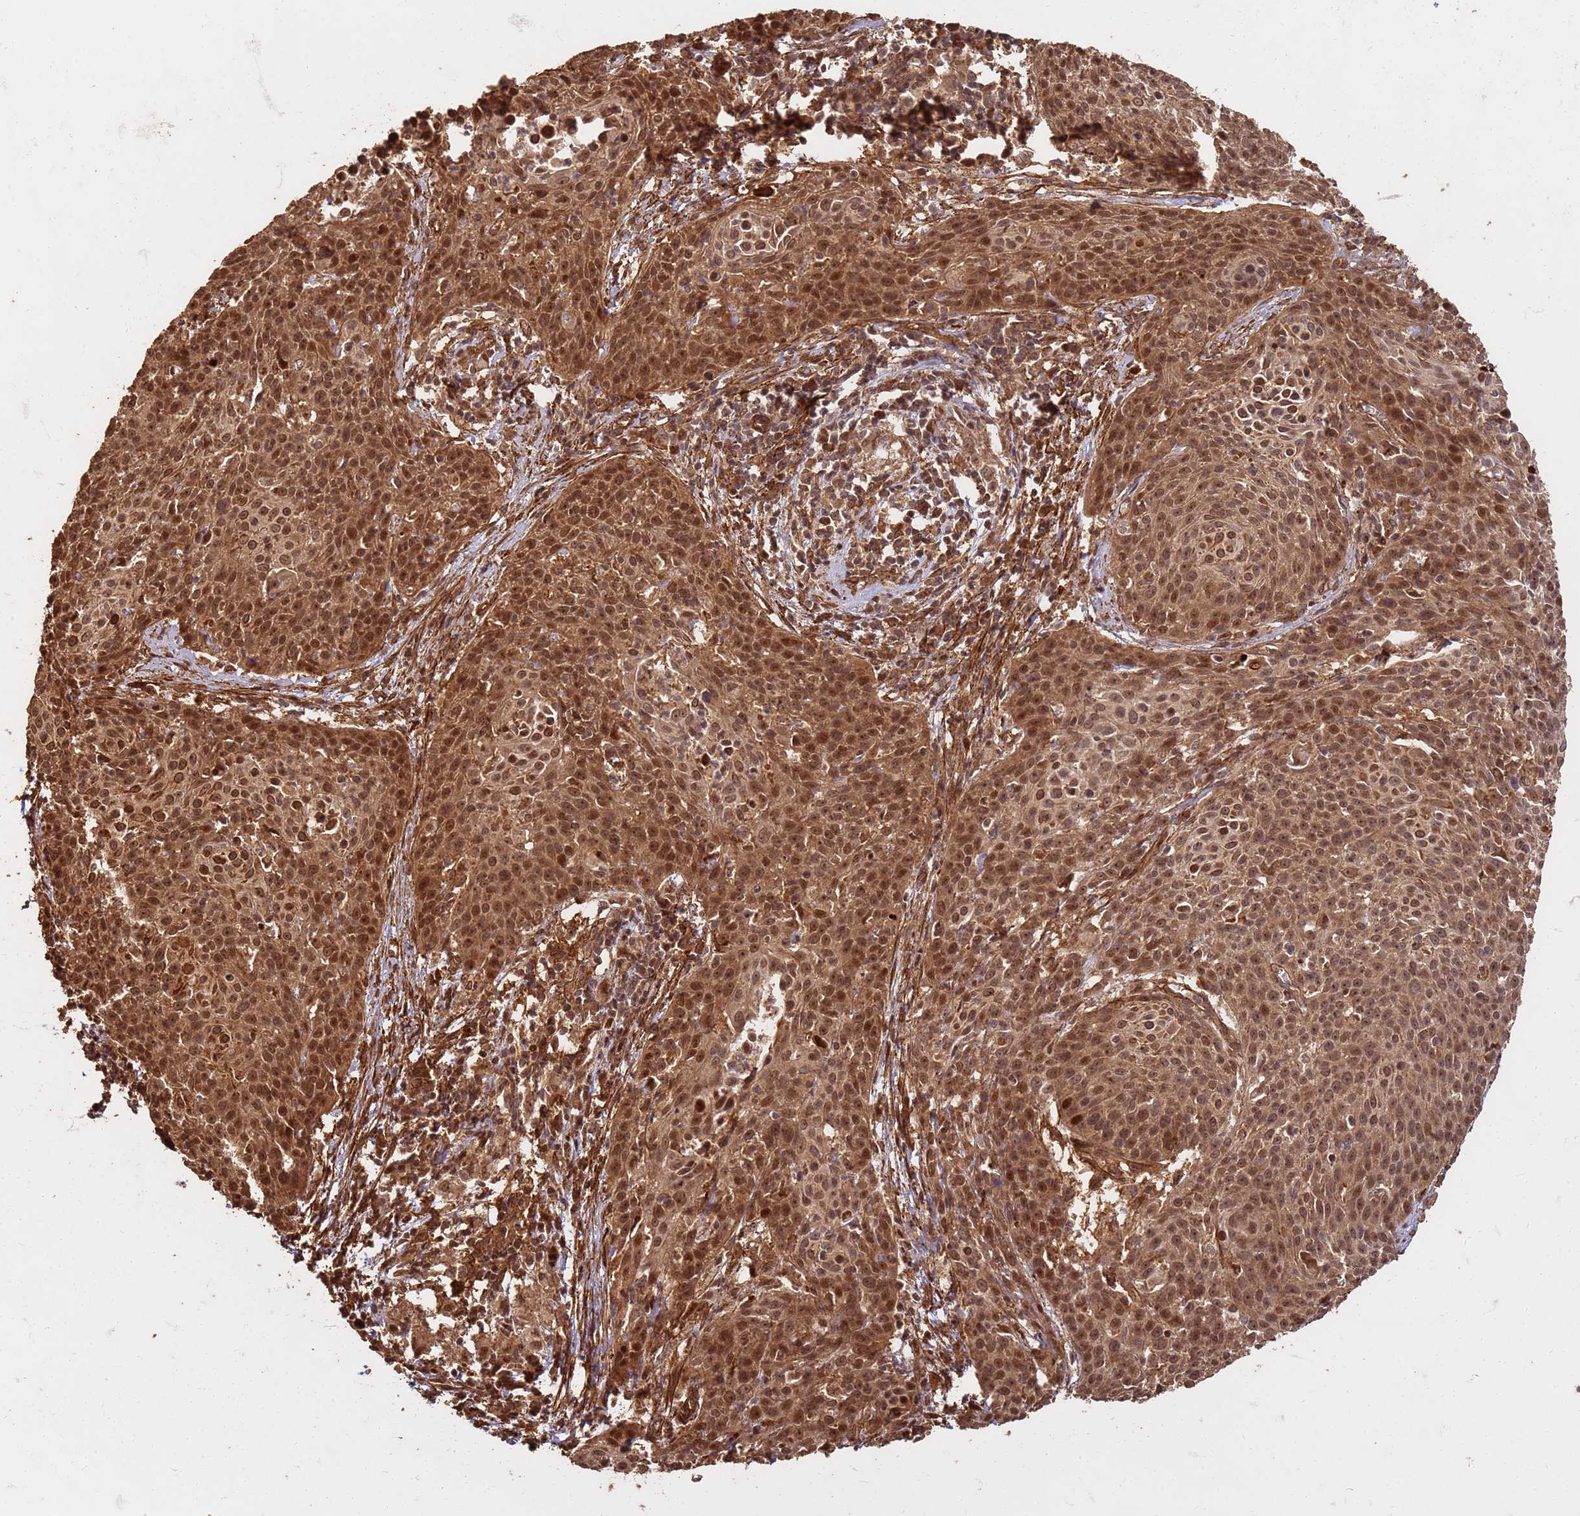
{"staining": {"intensity": "moderate", "quantity": ">75%", "location": "cytoplasmic/membranous,nuclear"}, "tissue": "cervical cancer", "cell_type": "Tumor cells", "image_type": "cancer", "snomed": [{"axis": "morphology", "description": "Squamous cell carcinoma, NOS"}, {"axis": "topography", "description": "Cervix"}], "caption": "A medium amount of moderate cytoplasmic/membranous and nuclear staining is identified in approximately >75% of tumor cells in cervical cancer tissue. The staining was performed using DAB to visualize the protein expression in brown, while the nuclei were stained in blue with hematoxylin (Magnification: 20x).", "gene": "KIF26A", "patient": {"sex": "female", "age": 38}}